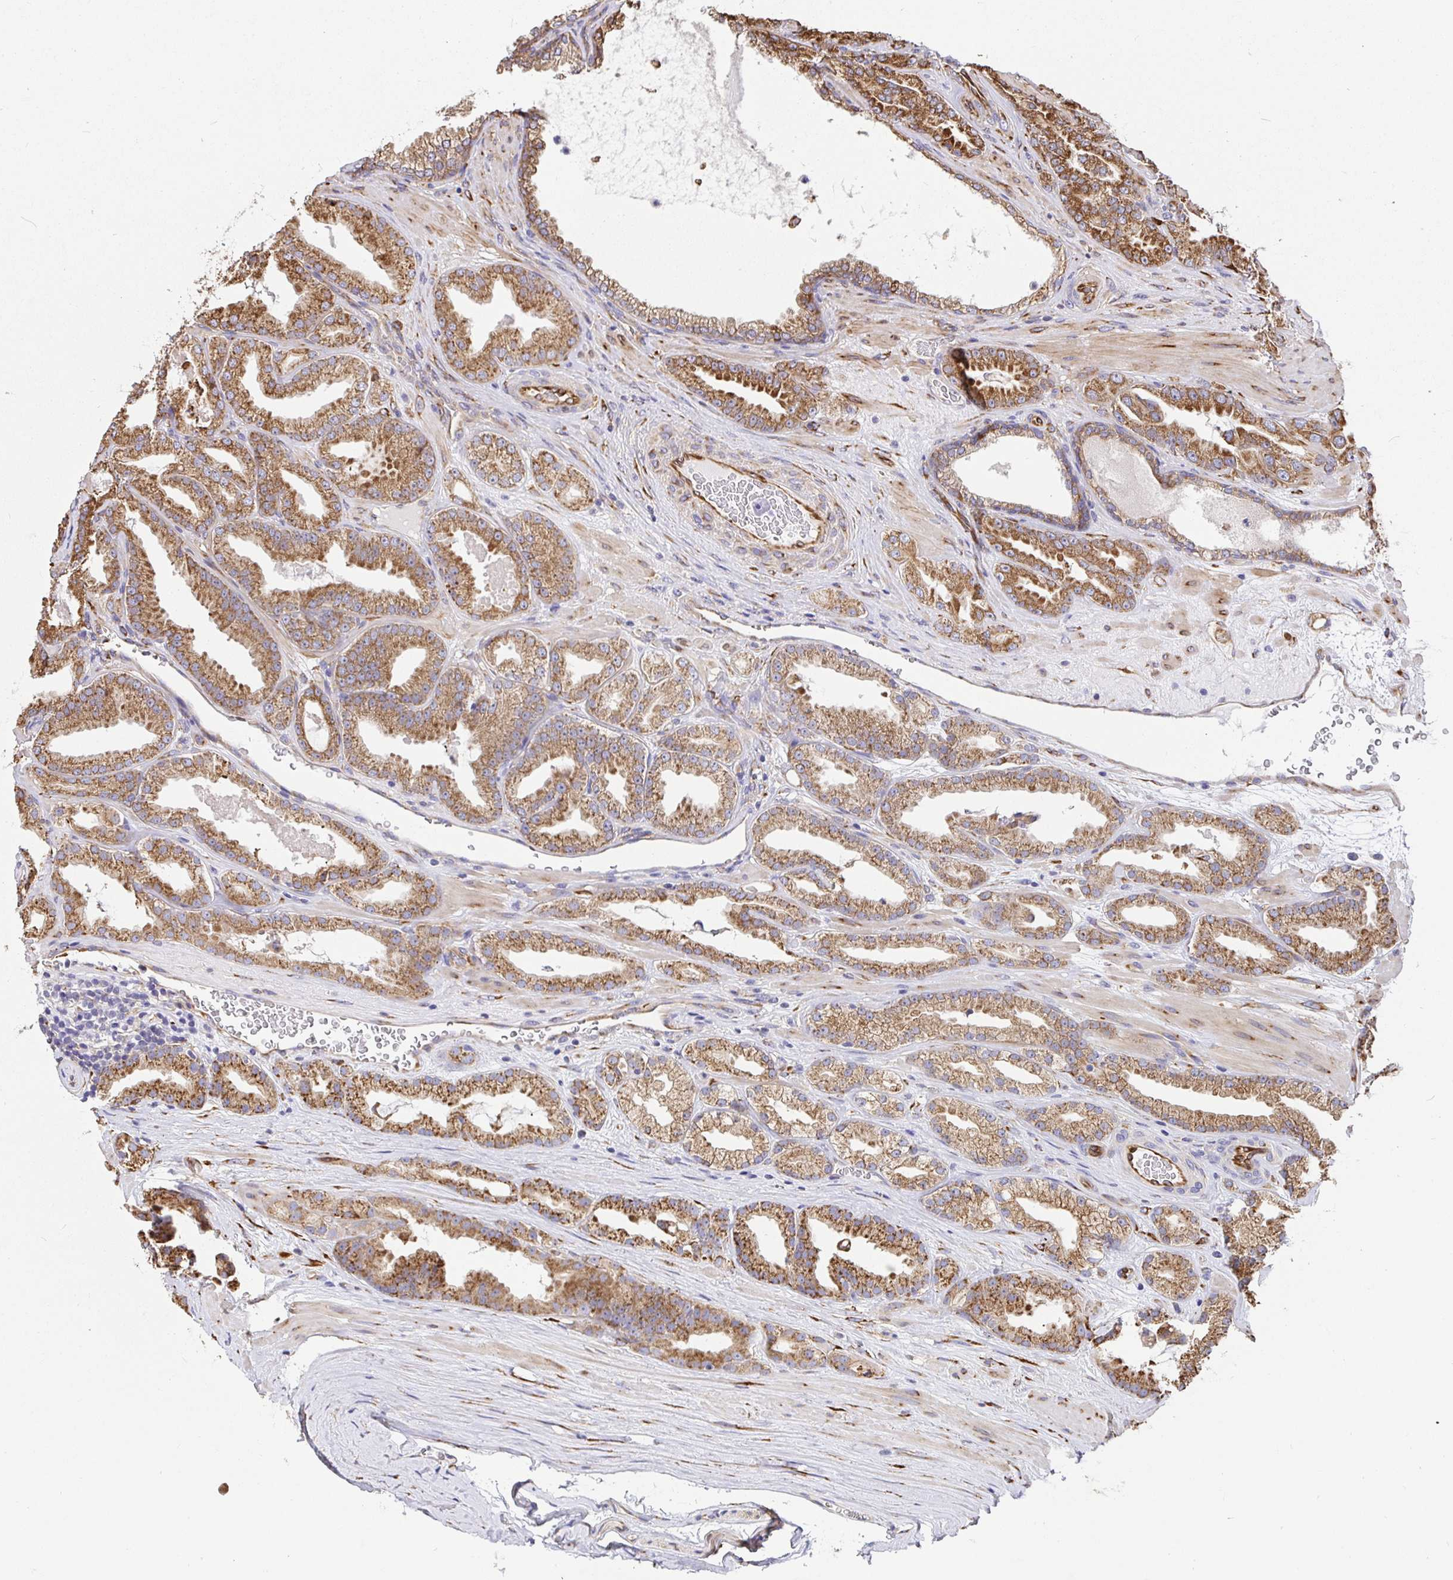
{"staining": {"intensity": "moderate", "quantity": ">75%", "location": "cytoplasmic/membranous"}, "tissue": "prostate cancer", "cell_type": "Tumor cells", "image_type": "cancer", "snomed": [{"axis": "morphology", "description": "Adenocarcinoma, Low grade"}, {"axis": "topography", "description": "Prostate"}], "caption": "Protein expression analysis of human low-grade adenocarcinoma (prostate) reveals moderate cytoplasmic/membranous expression in about >75% of tumor cells.", "gene": "MAOA", "patient": {"sex": "male", "age": 61}}